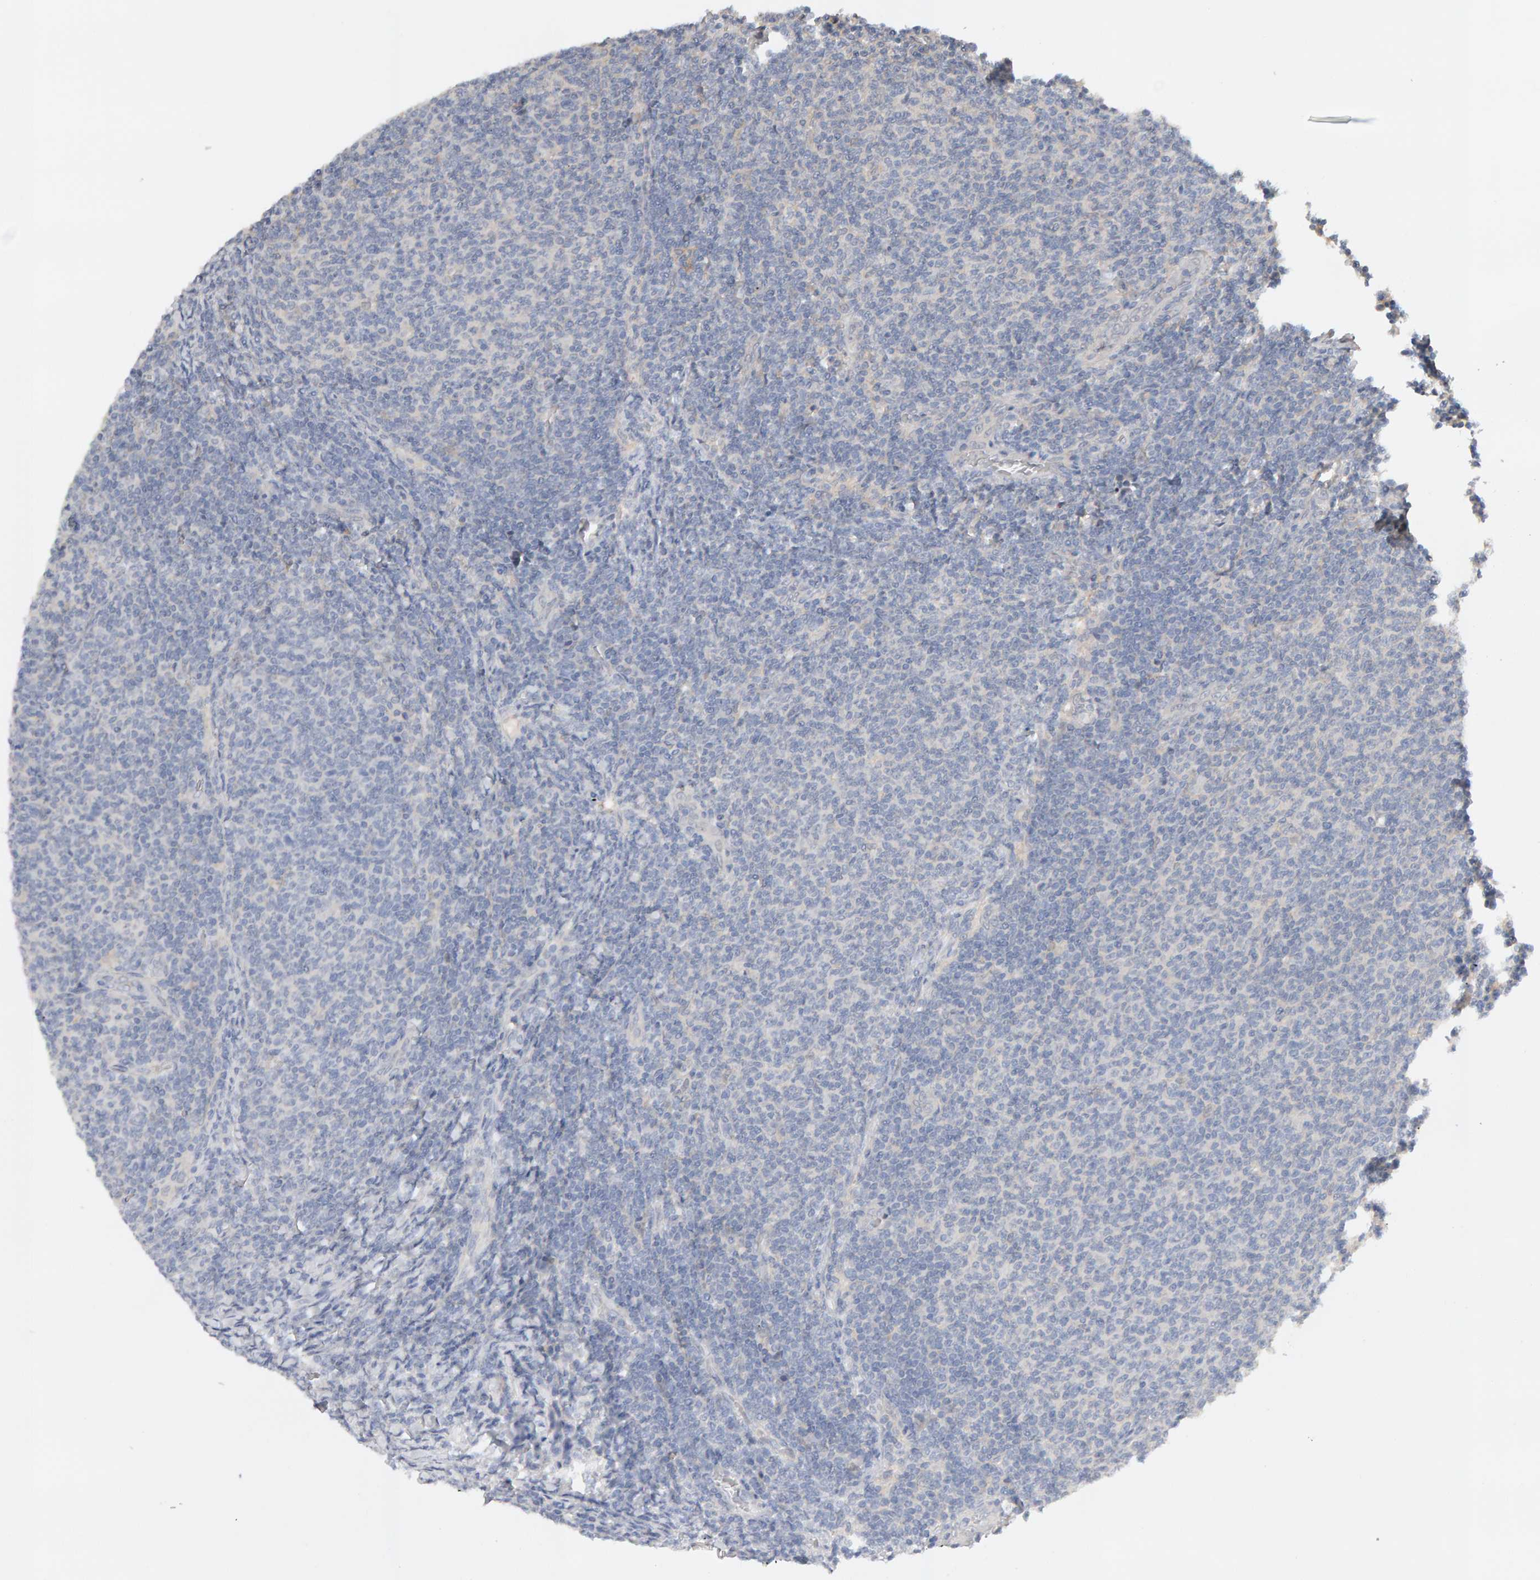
{"staining": {"intensity": "negative", "quantity": "none", "location": "none"}, "tissue": "lymphoma", "cell_type": "Tumor cells", "image_type": "cancer", "snomed": [{"axis": "morphology", "description": "Malignant lymphoma, non-Hodgkin's type, Low grade"}, {"axis": "topography", "description": "Lymph node"}], "caption": "A high-resolution image shows immunohistochemistry staining of lymphoma, which demonstrates no significant positivity in tumor cells. (DAB IHC visualized using brightfield microscopy, high magnification).", "gene": "GFUS", "patient": {"sex": "male", "age": 66}}